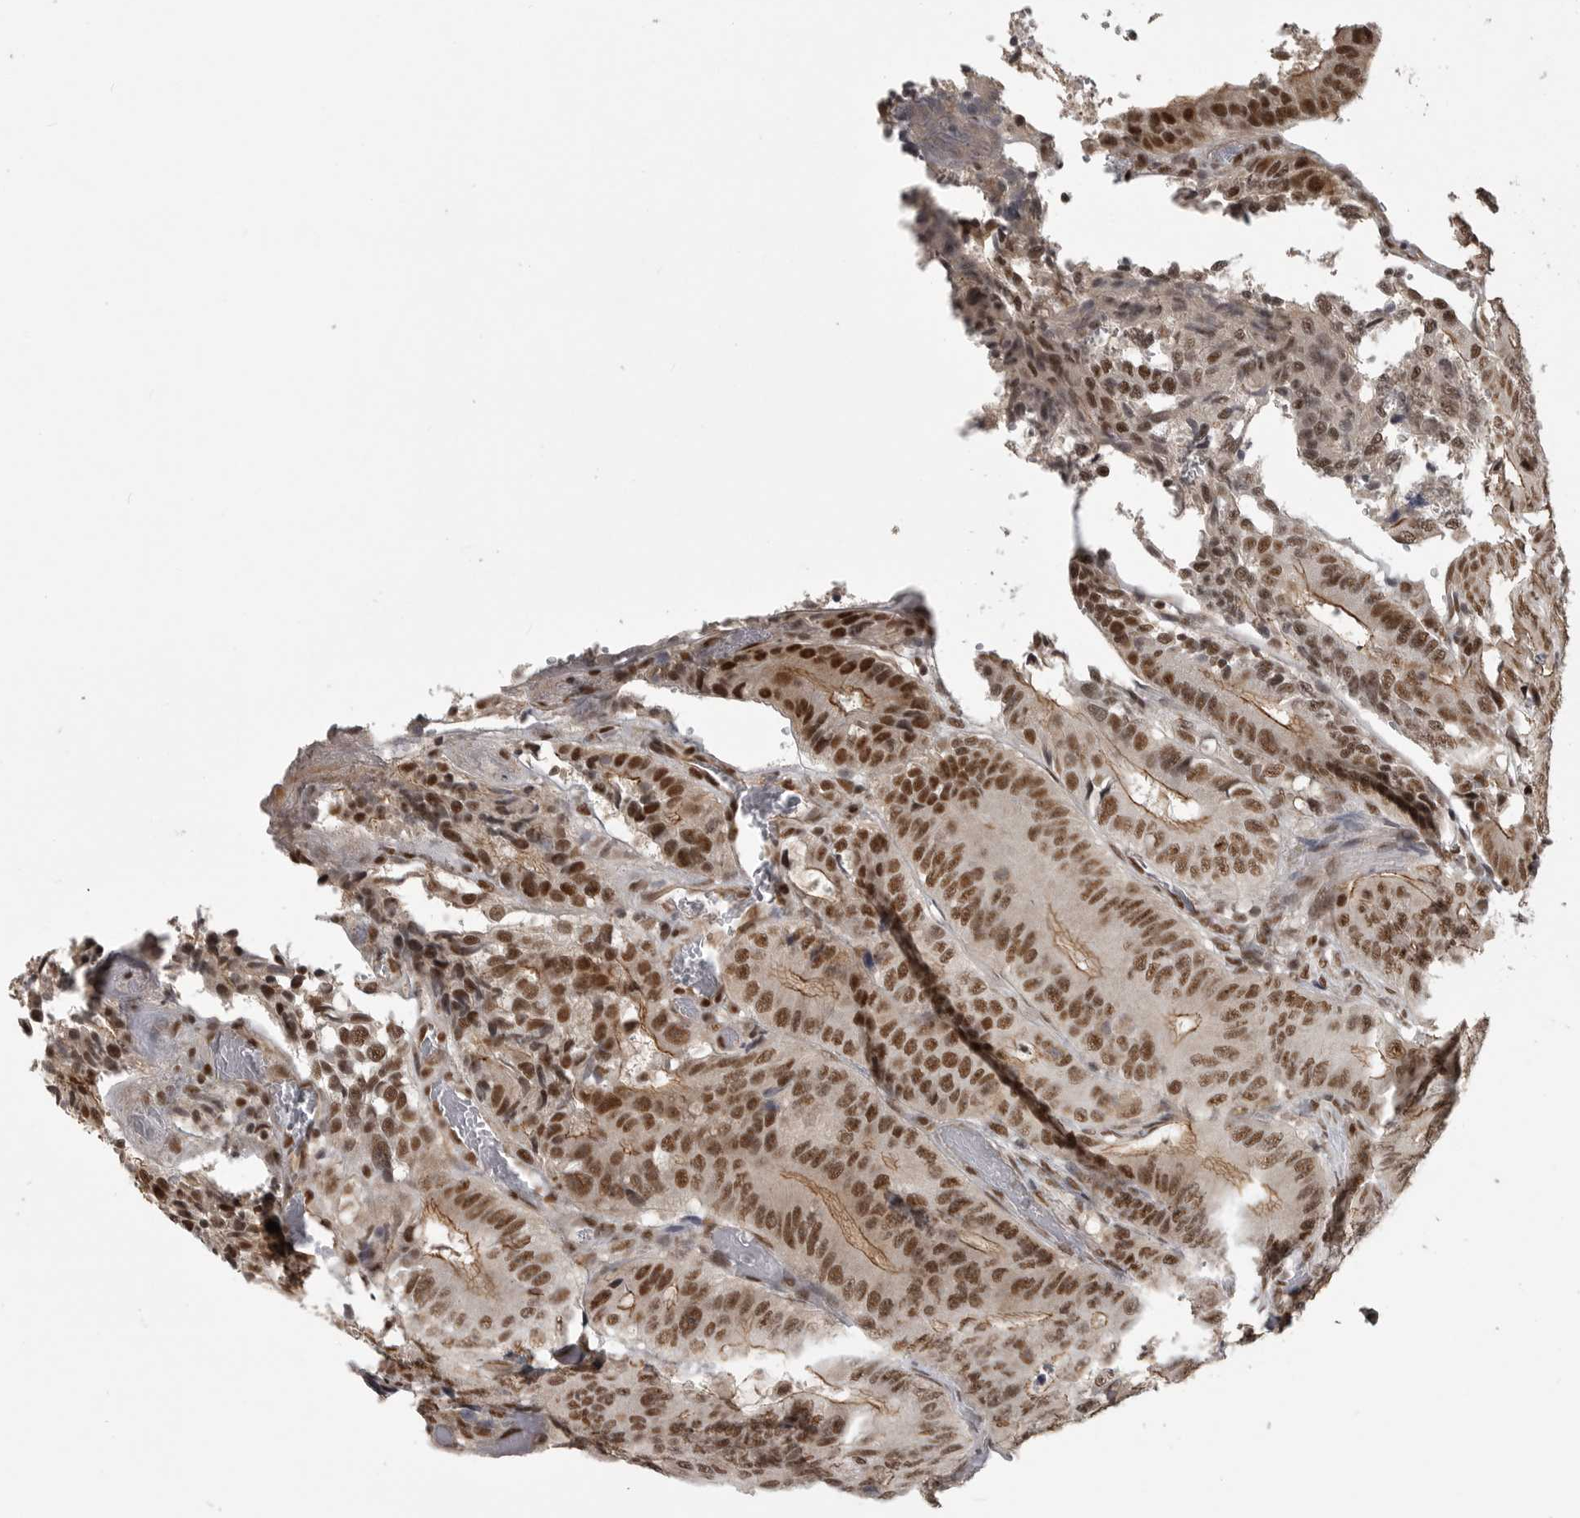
{"staining": {"intensity": "strong", "quantity": ">75%", "location": "nuclear"}, "tissue": "colorectal cancer", "cell_type": "Tumor cells", "image_type": "cancer", "snomed": [{"axis": "morphology", "description": "Adenocarcinoma, NOS"}, {"axis": "topography", "description": "Colon"}], "caption": "IHC (DAB) staining of human colorectal cancer (adenocarcinoma) reveals strong nuclear protein positivity in about >75% of tumor cells.", "gene": "CBLL1", "patient": {"sex": "male", "age": 83}}